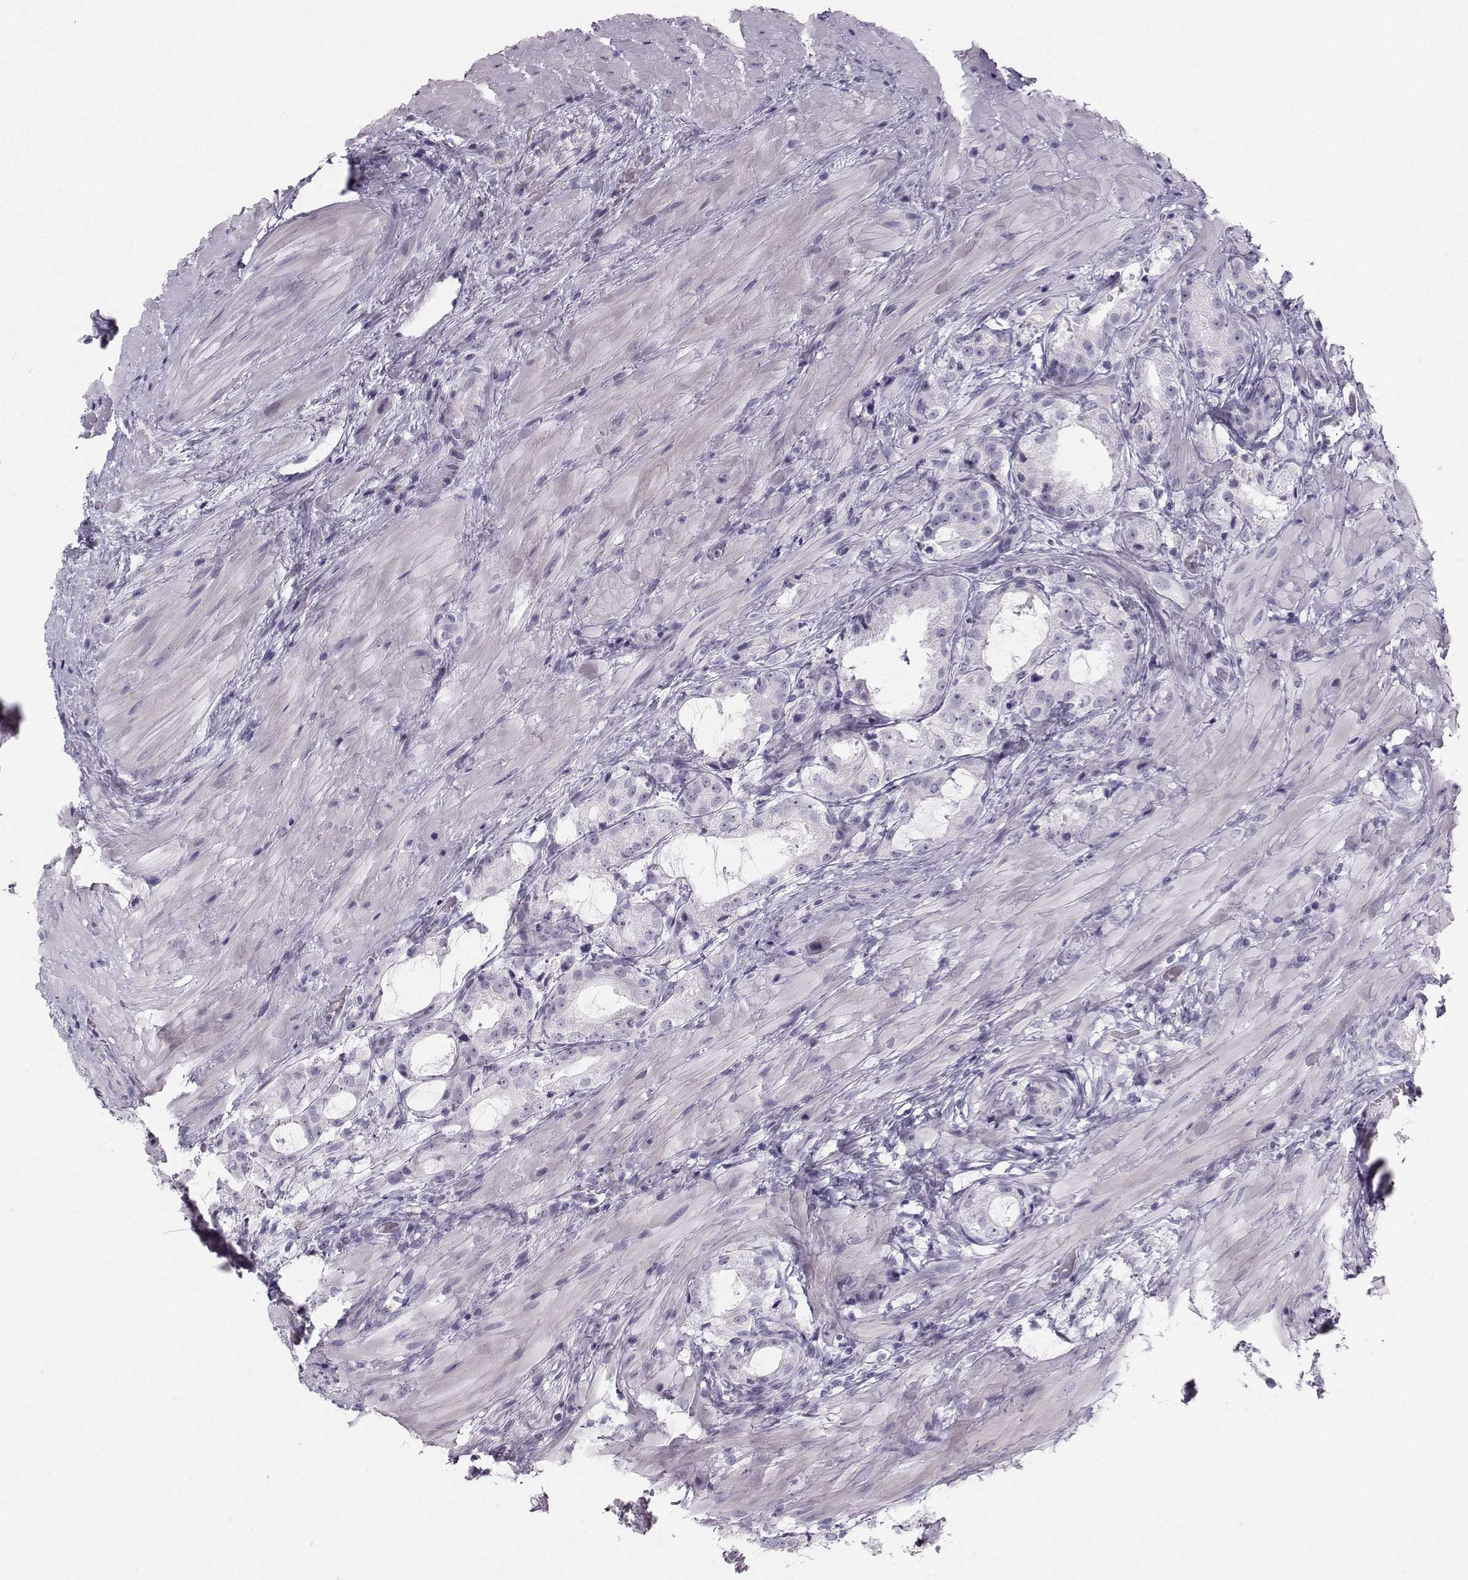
{"staining": {"intensity": "negative", "quantity": "none", "location": "none"}, "tissue": "prostate cancer", "cell_type": "Tumor cells", "image_type": "cancer", "snomed": [{"axis": "morphology", "description": "Adenocarcinoma, NOS"}, {"axis": "morphology", "description": "Adenocarcinoma, High grade"}, {"axis": "topography", "description": "Prostate"}], "caption": "This photomicrograph is of prostate cancer (adenocarcinoma) stained with immunohistochemistry to label a protein in brown with the nuclei are counter-stained blue. There is no staining in tumor cells.", "gene": "CASR", "patient": {"sex": "male", "age": 64}}